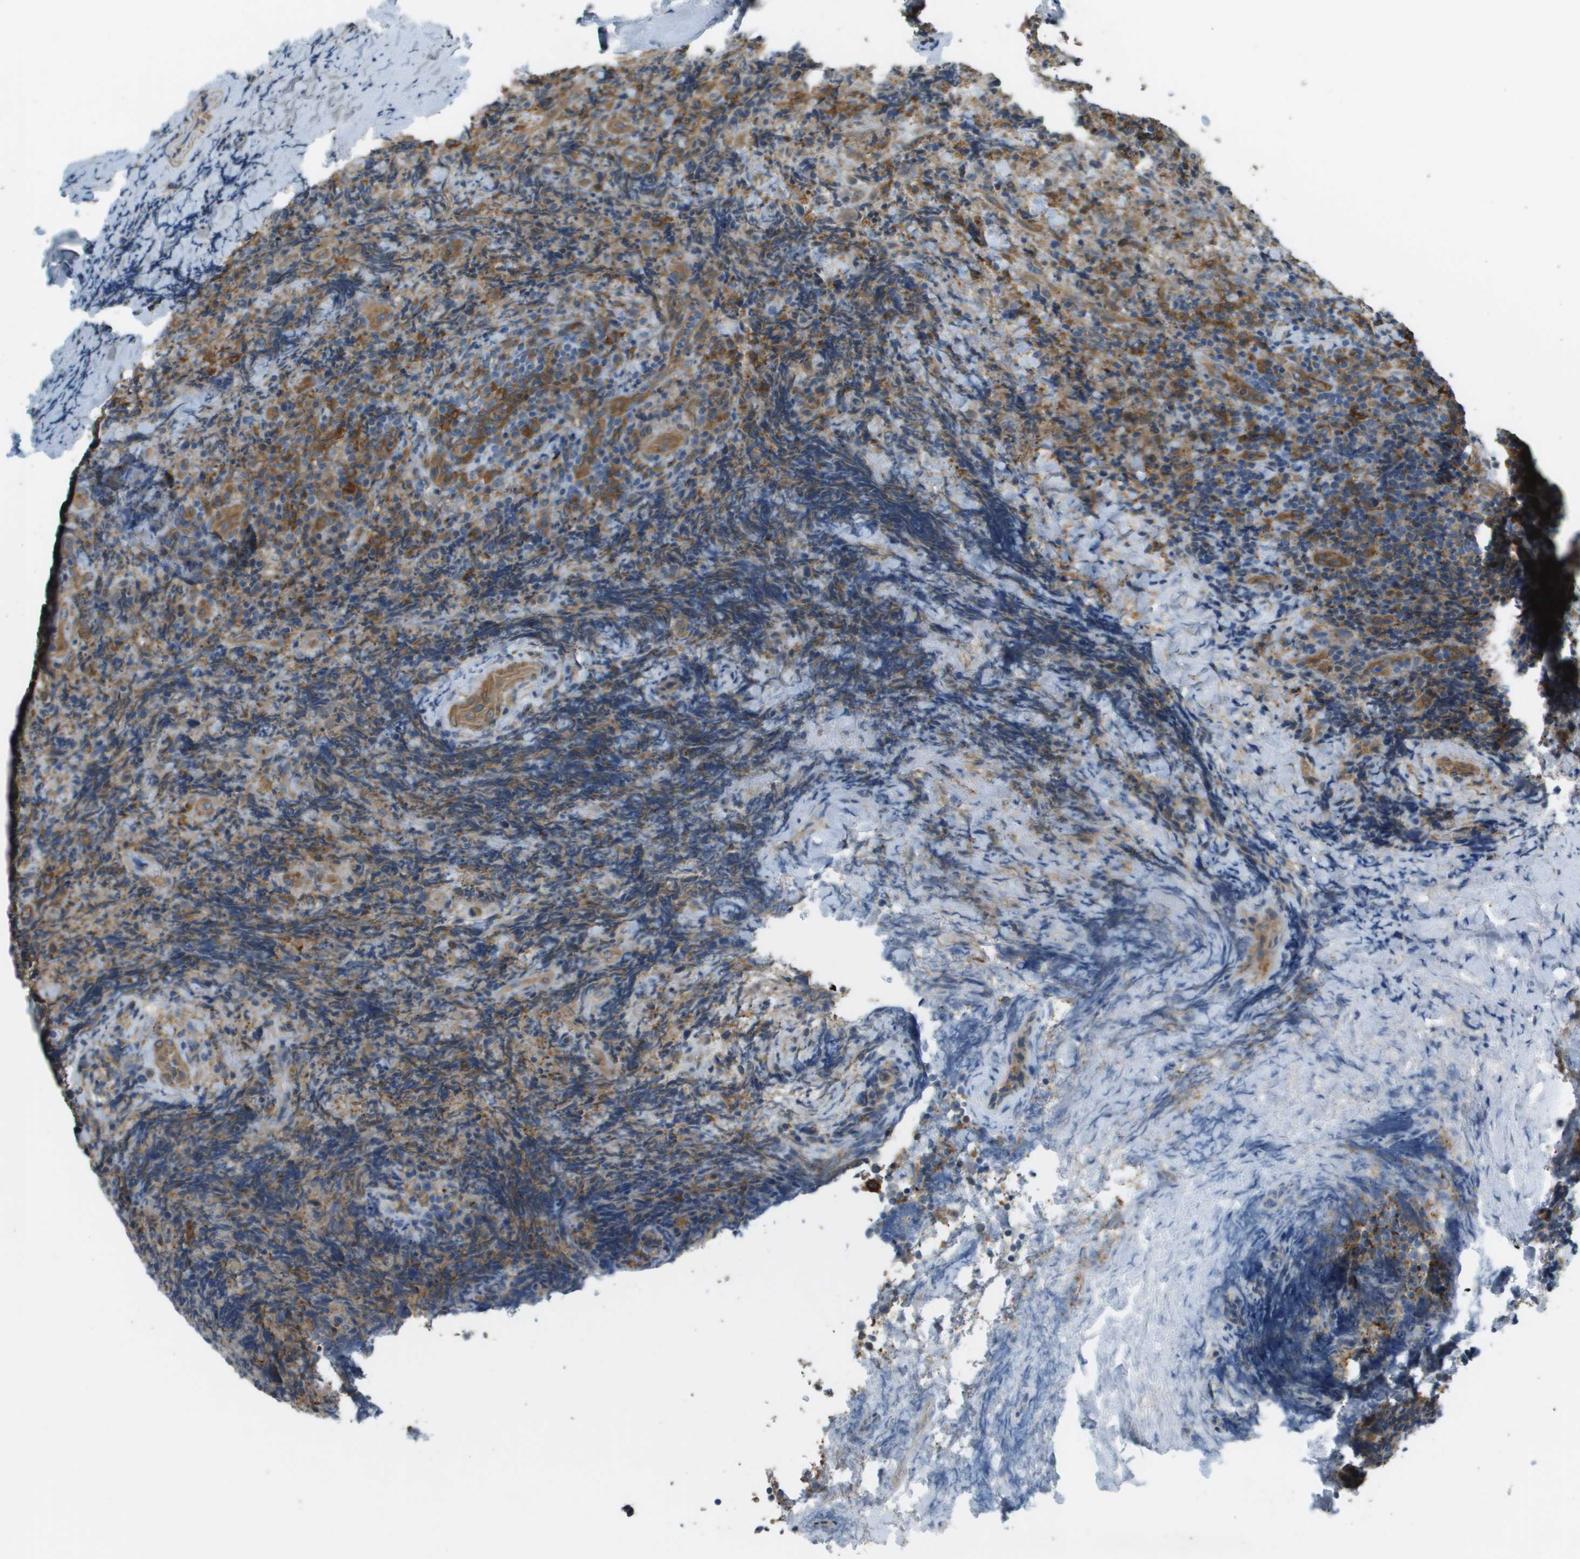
{"staining": {"intensity": "negative", "quantity": "none", "location": "none"}, "tissue": "lymphoma", "cell_type": "Tumor cells", "image_type": "cancer", "snomed": [{"axis": "morphology", "description": "Malignant lymphoma, non-Hodgkin's type, High grade"}, {"axis": "topography", "description": "Tonsil"}], "caption": "This is an IHC micrograph of human lymphoma. There is no staining in tumor cells.", "gene": "CORO1B", "patient": {"sex": "female", "age": 36}}